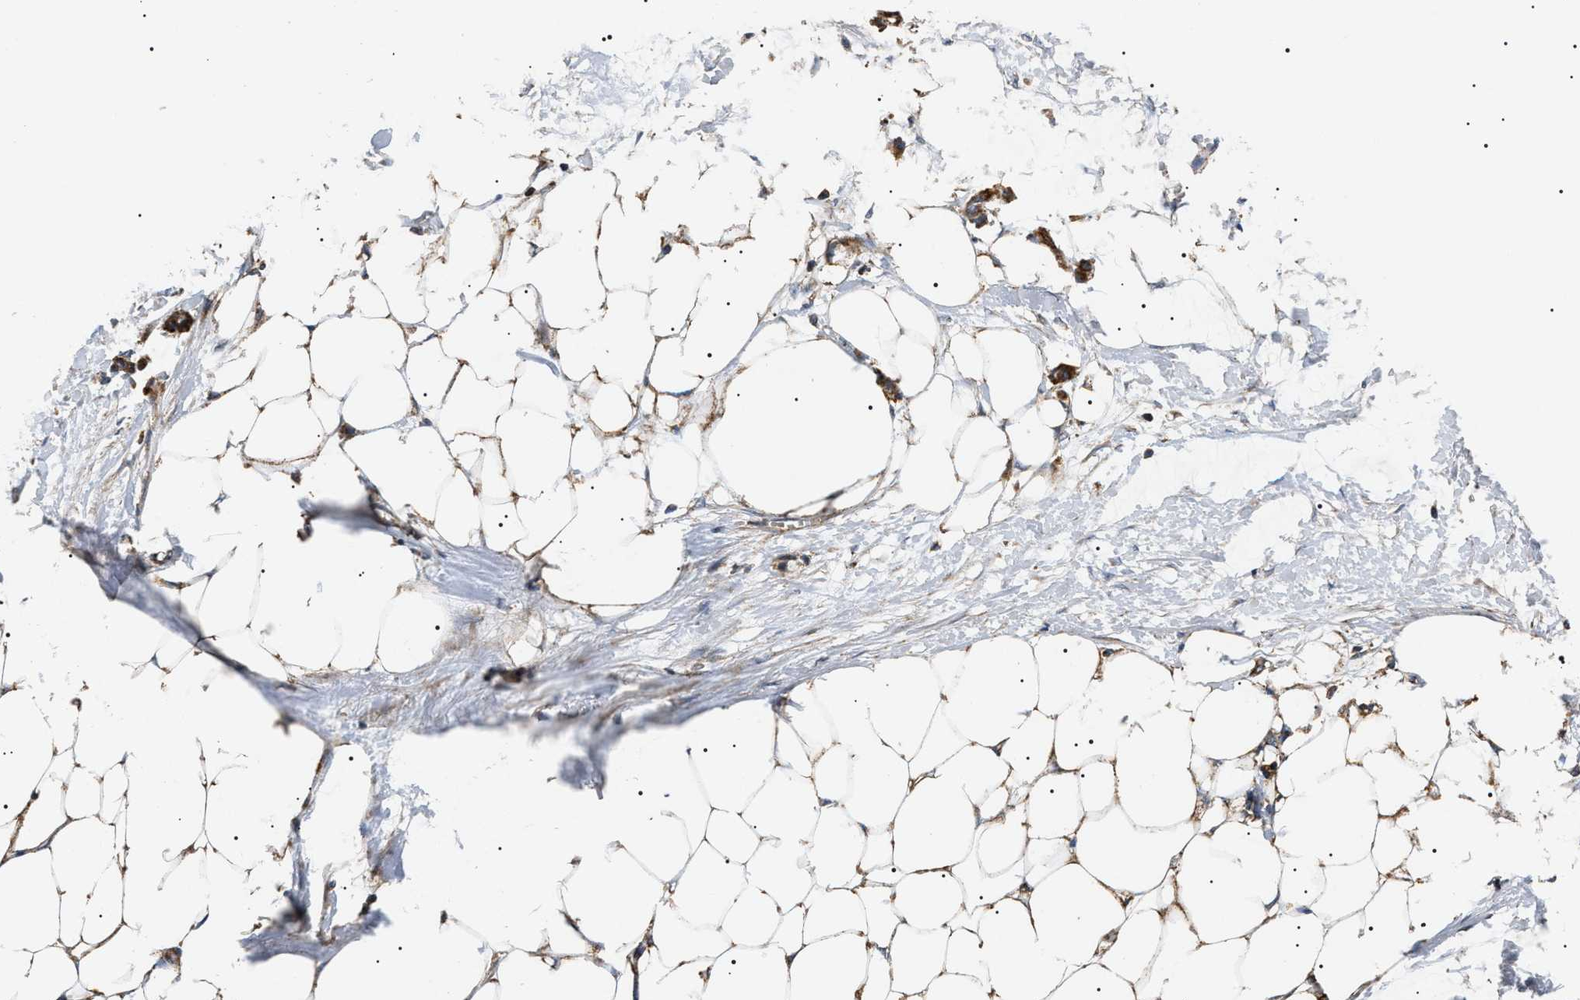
{"staining": {"intensity": "moderate", "quantity": ">75%", "location": "cytoplasmic/membranous"}, "tissue": "adipose tissue", "cell_type": "Adipocytes", "image_type": "normal", "snomed": [{"axis": "morphology", "description": "Normal tissue, NOS"}, {"axis": "morphology", "description": "Adenocarcinoma, NOS"}, {"axis": "topography", "description": "Colon"}, {"axis": "topography", "description": "Peripheral nerve tissue"}], "caption": "IHC image of benign adipose tissue: human adipose tissue stained using immunohistochemistry (IHC) displays medium levels of moderate protein expression localized specifically in the cytoplasmic/membranous of adipocytes, appearing as a cytoplasmic/membranous brown color.", "gene": "OXSM", "patient": {"sex": "male", "age": 14}}